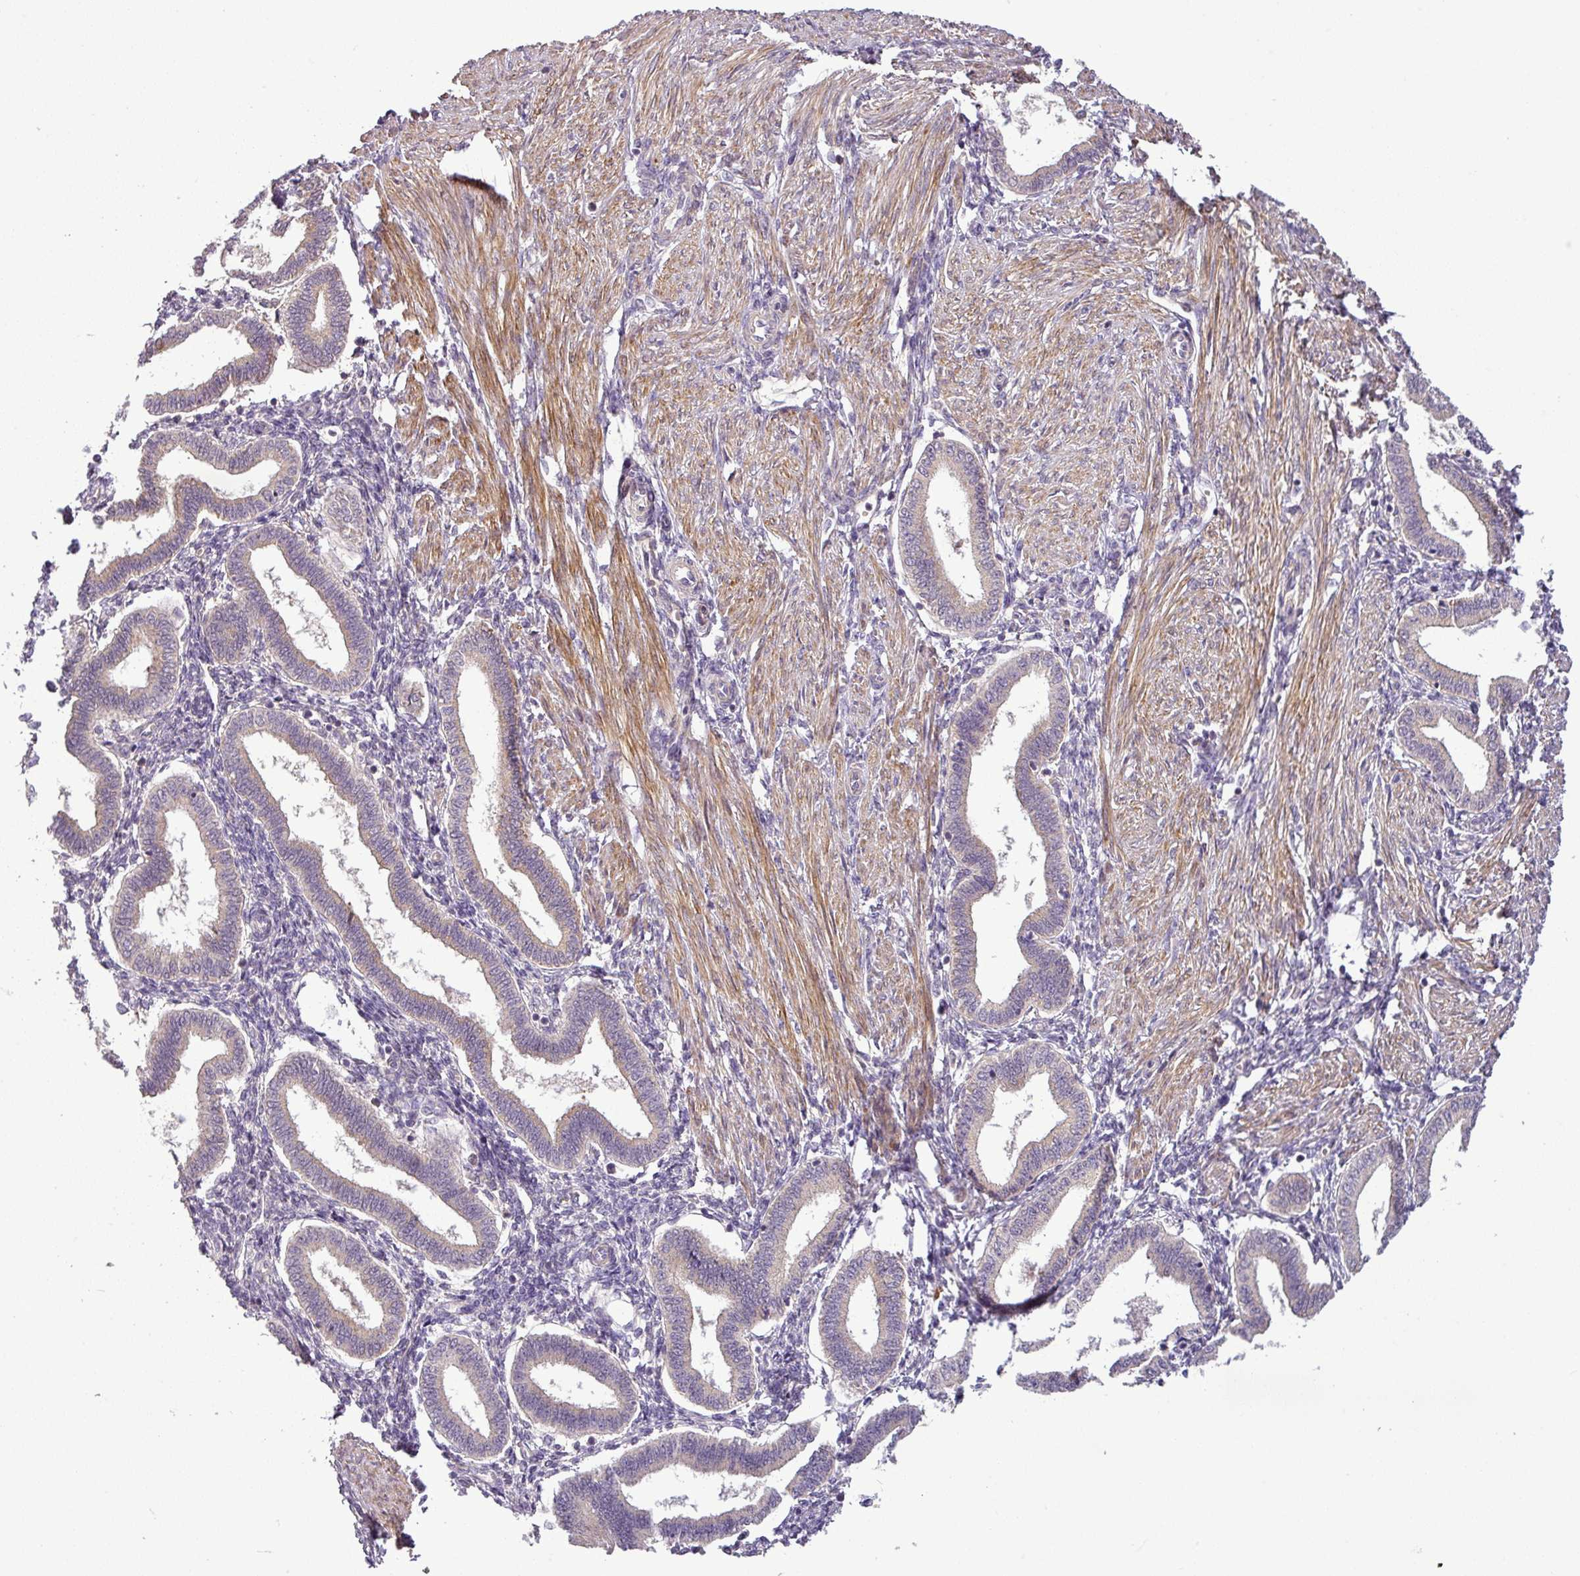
{"staining": {"intensity": "weak", "quantity": "25%-75%", "location": "cytoplasmic/membranous"}, "tissue": "endometrium", "cell_type": "Cells in endometrial stroma", "image_type": "normal", "snomed": [{"axis": "morphology", "description": "Normal tissue, NOS"}, {"axis": "topography", "description": "Endometrium"}], "caption": "About 25%-75% of cells in endometrial stroma in unremarkable human endometrium show weak cytoplasmic/membranous protein staining as visualized by brown immunohistochemical staining.", "gene": "MOCS3", "patient": {"sex": "female", "age": 24}}